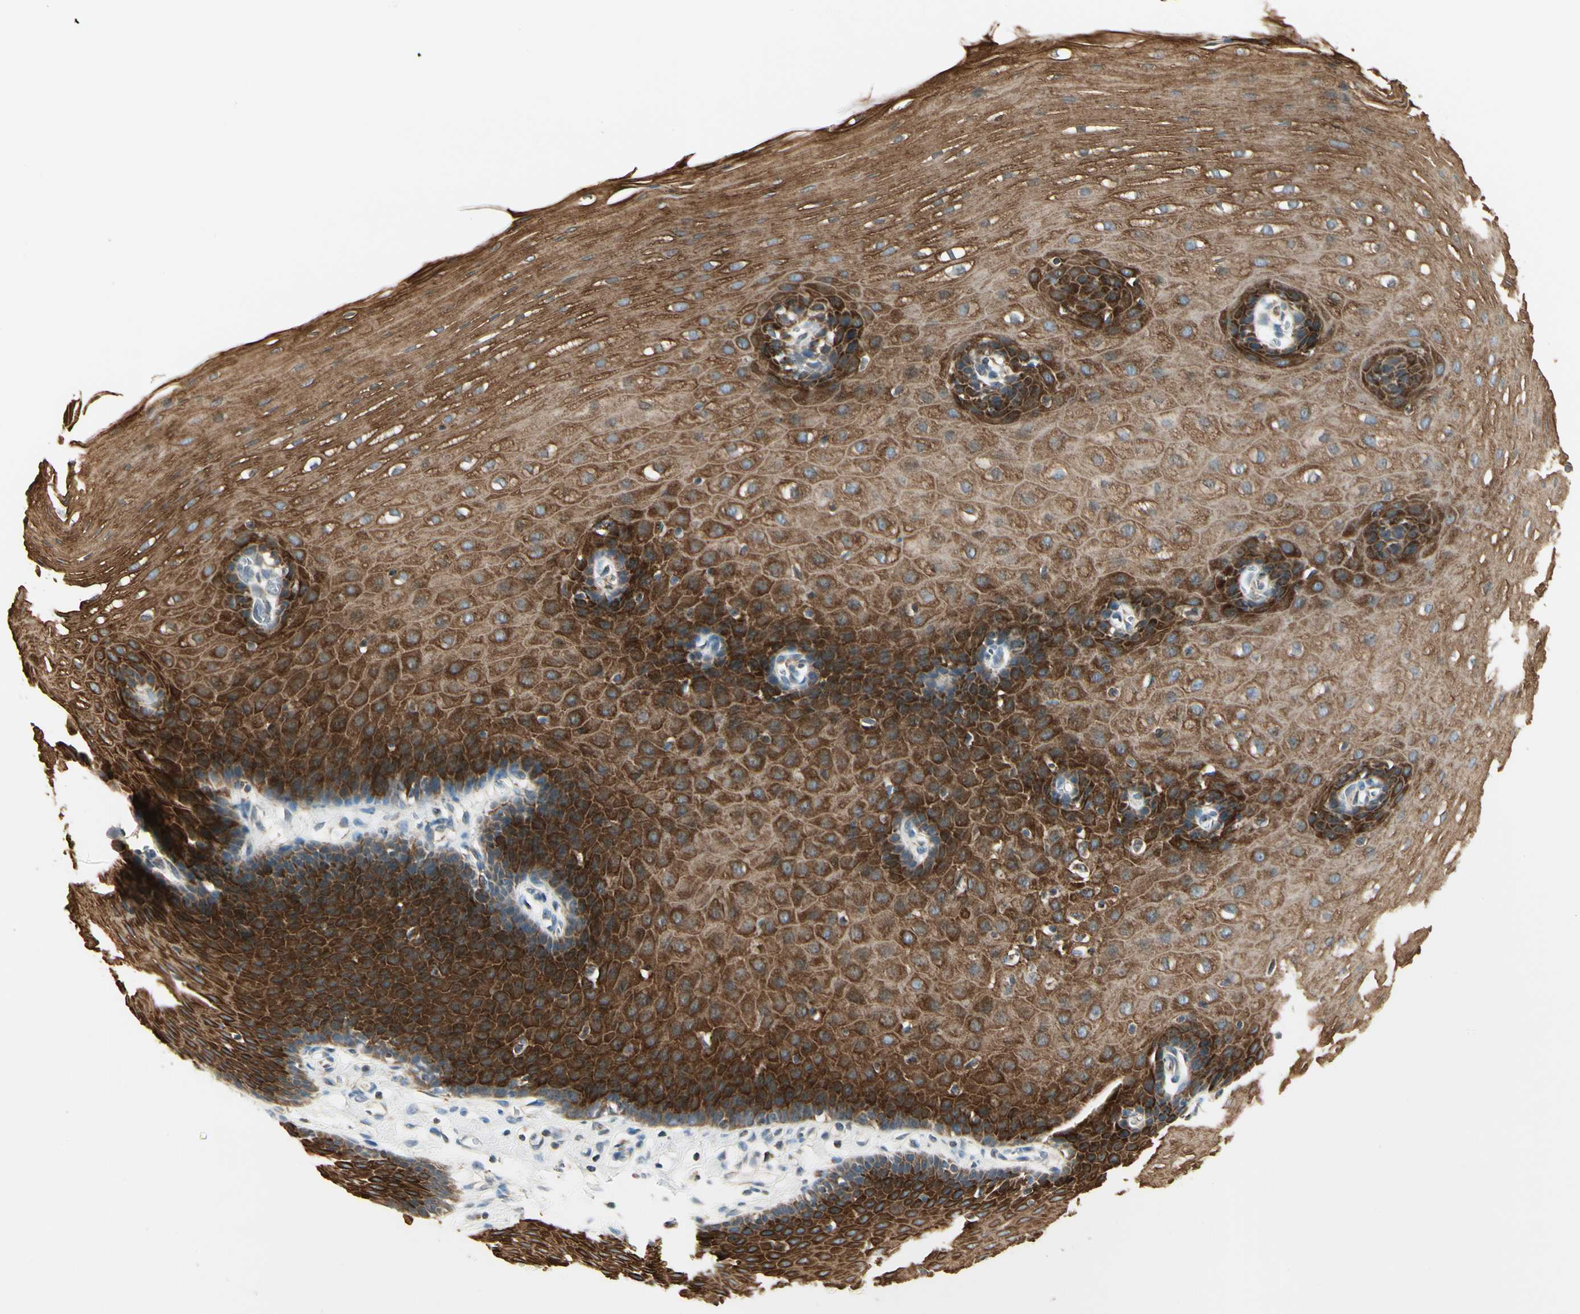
{"staining": {"intensity": "strong", "quantity": ">75%", "location": "cytoplasmic/membranous"}, "tissue": "esophagus", "cell_type": "Squamous epithelial cells", "image_type": "normal", "snomed": [{"axis": "morphology", "description": "Normal tissue, NOS"}, {"axis": "topography", "description": "Esophagus"}], "caption": "A micrograph of esophagus stained for a protein demonstrates strong cytoplasmic/membranous brown staining in squamous epithelial cells. (DAB IHC with brightfield microscopy, high magnification).", "gene": "EPHB3", "patient": {"sex": "male", "age": 70}}